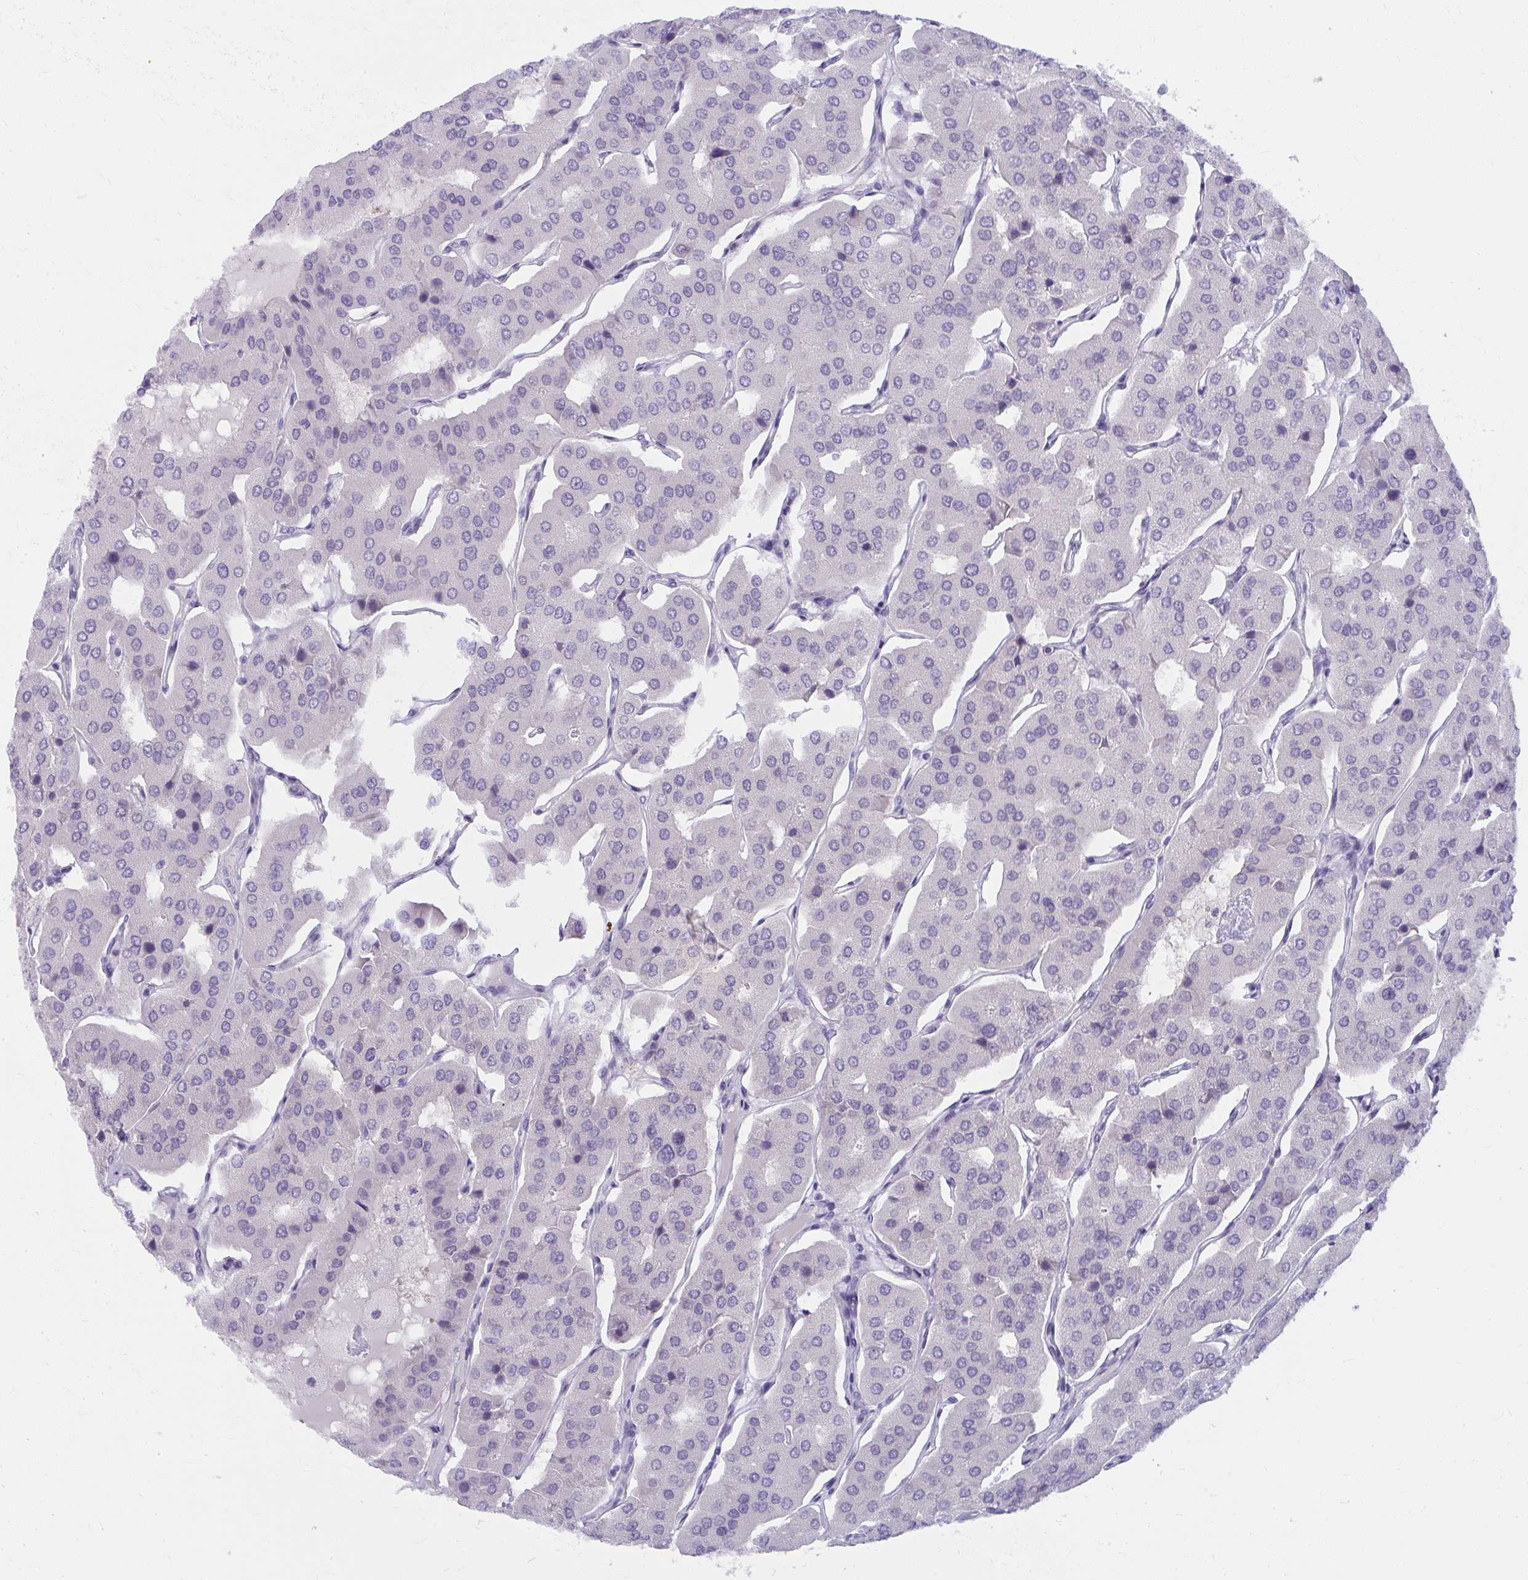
{"staining": {"intensity": "negative", "quantity": "none", "location": "none"}, "tissue": "parathyroid gland", "cell_type": "Glandular cells", "image_type": "normal", "snomed": [{"axis": "morphology", "description": "Normal tissue, NOS"}, {"axis": "morphology", "description": "Adenoma, NOS"}, {"axis": "topography", "description": "Parathyroid gland"}], "caption": "DAB (3,3'-diaminobenzidine) immunohistochemical staining of benign human parathyroid gland reveals no significant positivity in glandular cells.", "gene": "UGT3A2", "patient": {"sex": "female", "age": 86}}